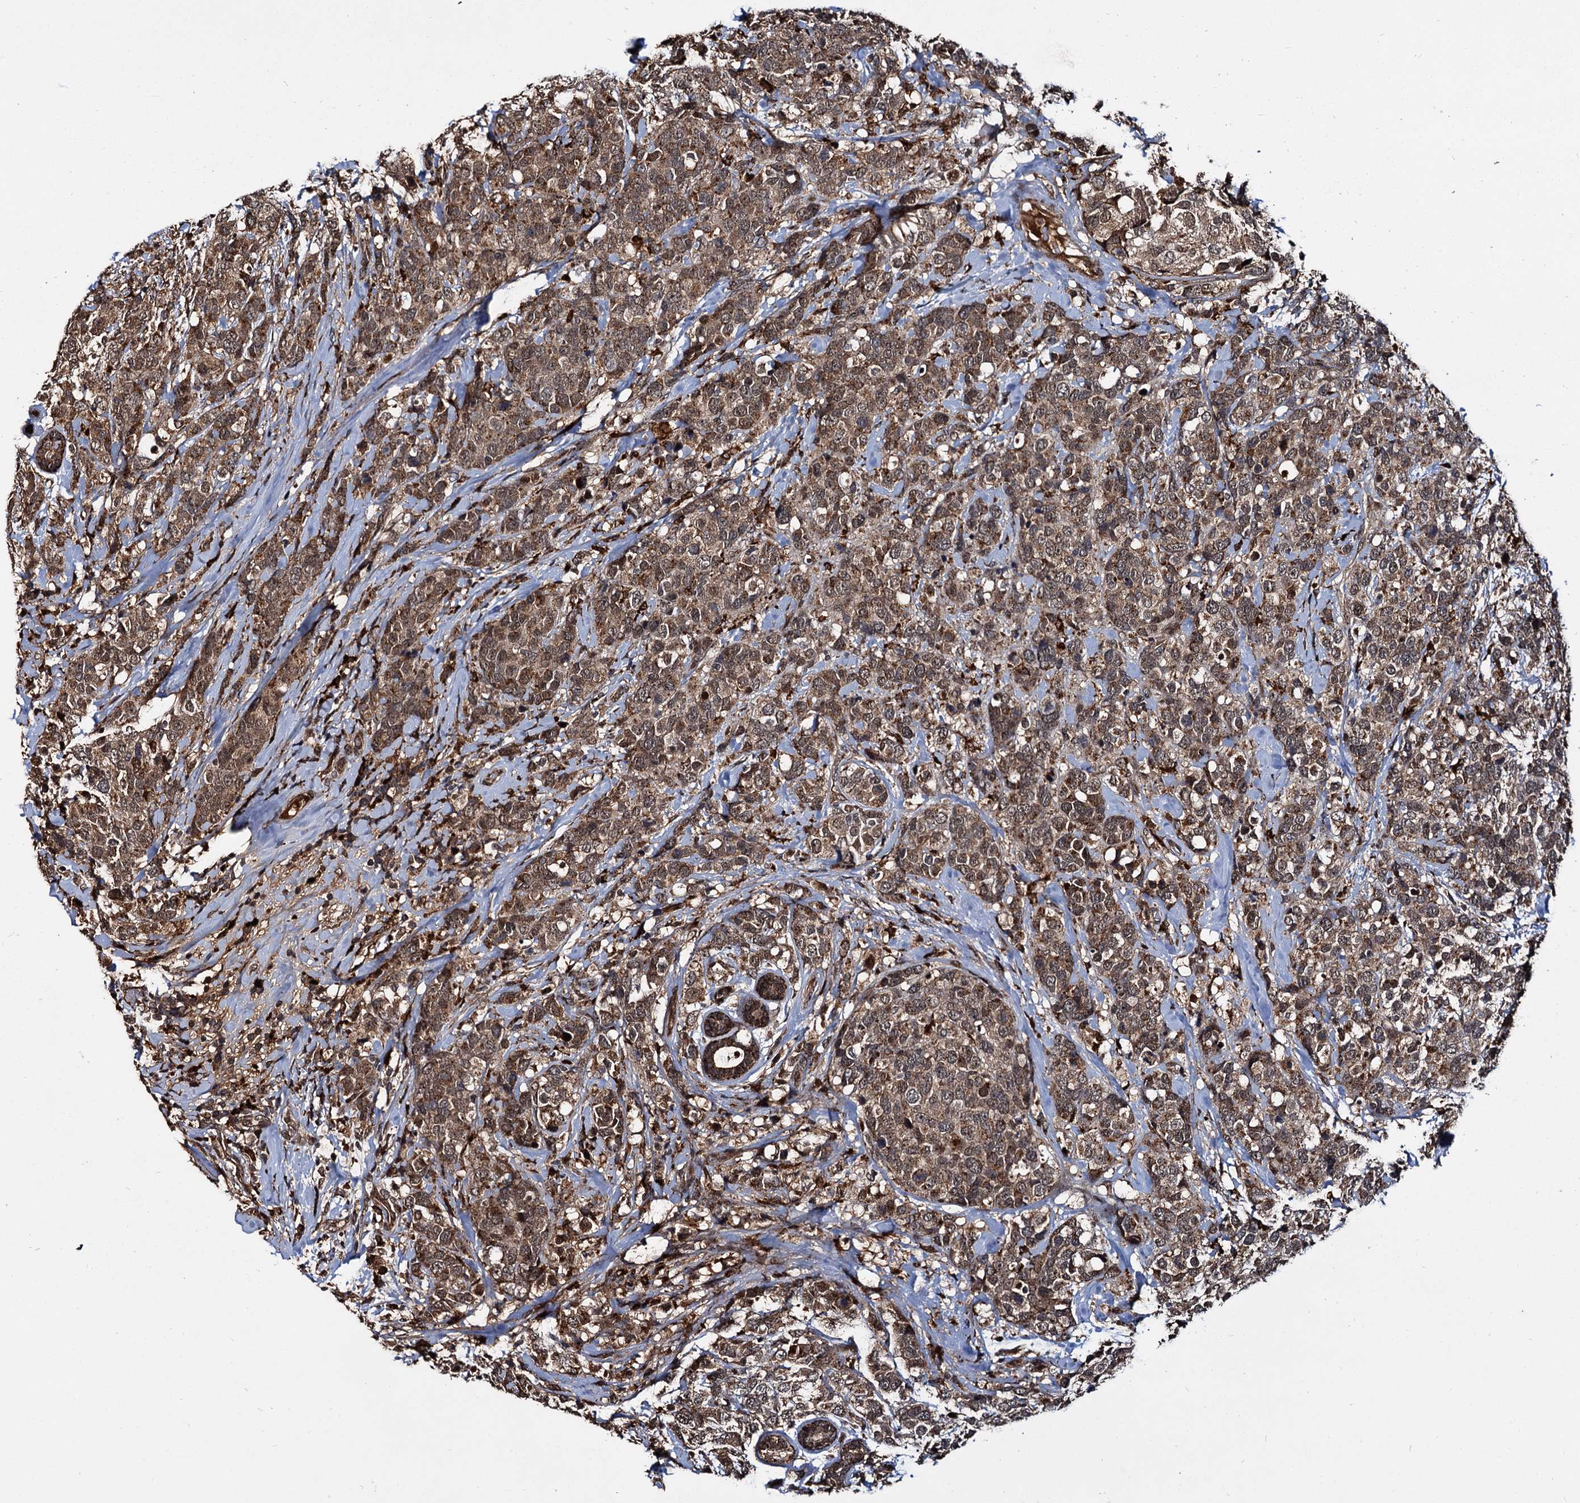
{"staining": {"intensity": "moderate", "quantity": ">75%", "location": "cytoplasmic/membranous,nuclear"}, "tissue": "breast cancer", "cell_type": "Tumor cells", "image_type": "cancer", "snomed": [{"axis": "morphology", "description": "Lobular carcinoma"}, {"axis": "topography", "description": "Breast"}], "caption": "Immunohistochemical staining of human breast cancer (lobular carcinoma) shows medium levels of moderate cytoplasmic/membranous and nuclear protein expression in approximately >75% of tumor cells. (Stains: DAB (3,3'-diaminobenzidine) in brown, nuclei in blue, Microscopy: brightfield microscopy at high magnification).", "gene": "CEP192", "patient": {"sex": "female", "age": 59}}